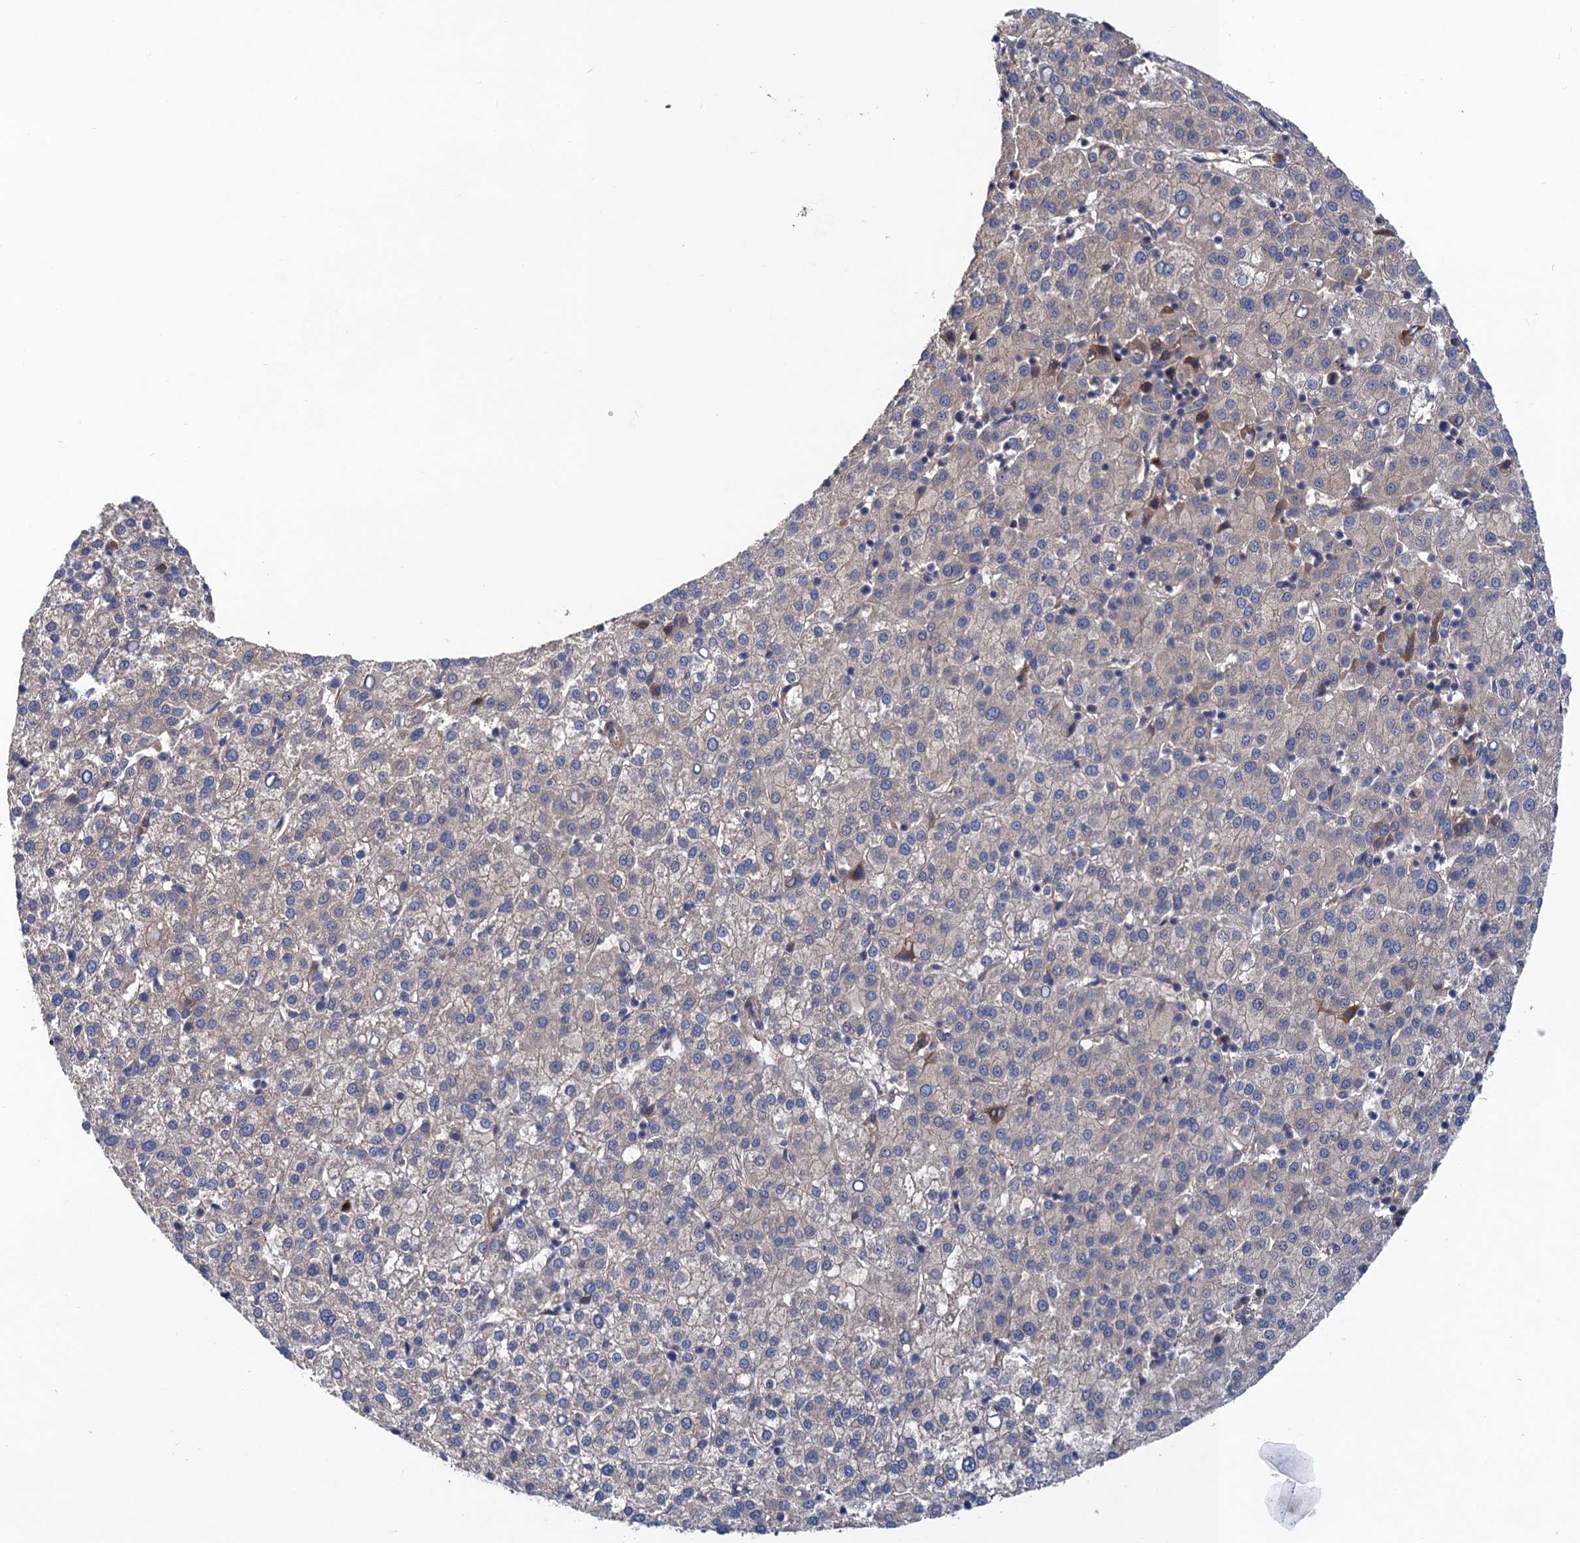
{"staining": {"intensity": "negative", "quantity": "none", "location": "none"}, "tissue": "liver cancer", "cell_type": "Tumor cells", "image_type": "cancer", "snomed": [{"axis": "morphology", "description": "Carcinoma, Hepatocellular, NOS"}, {"axis": "topography", "description": "Liver"}], "caption": "The micrograph shows no staining of tumor cells in liver cancer (hepatocellular carcinoma).", "gene": "NEK8", "patient": {"sex": "female", "age": 58}}